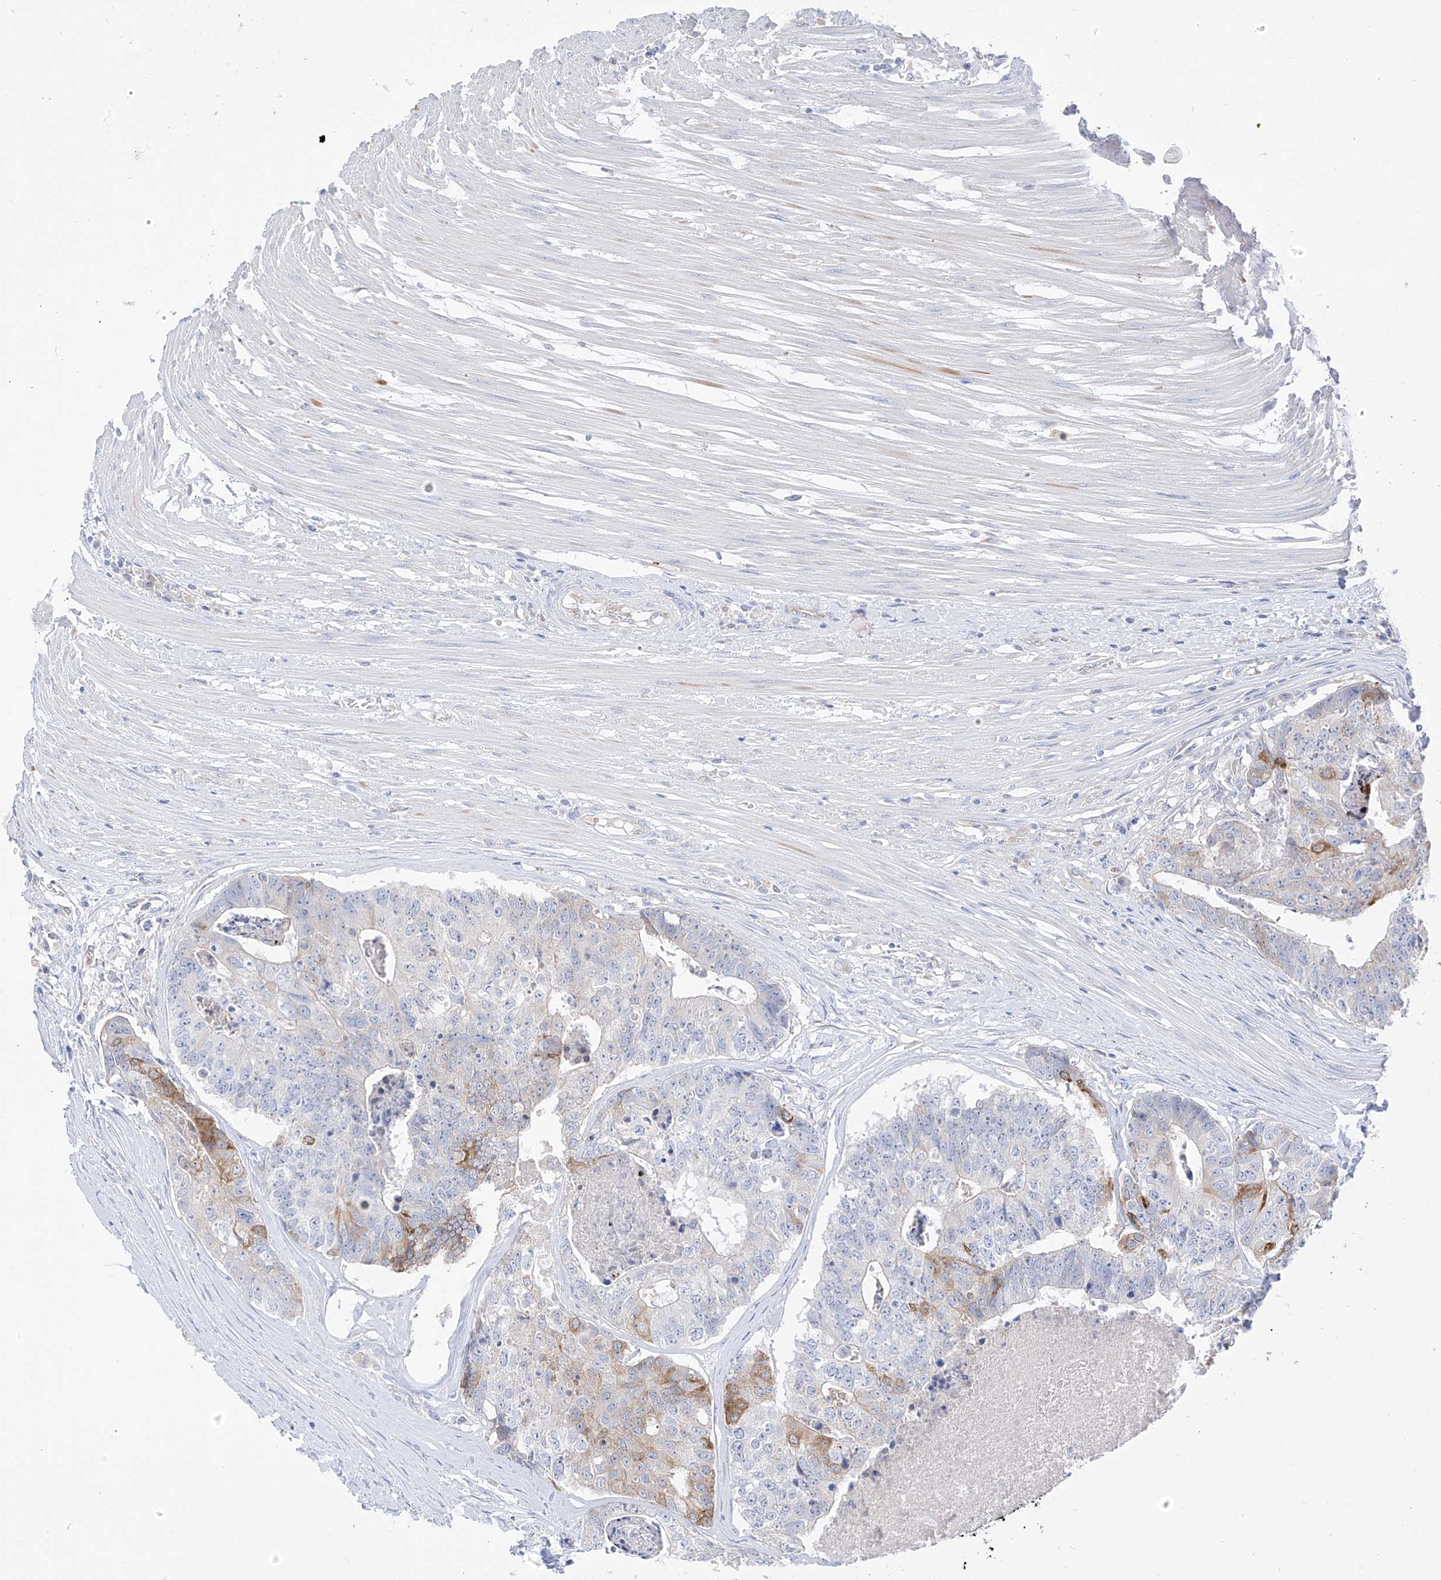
{"staining": {"intensity": "moderate", "quantity": "<25%", "location": "cytoplasmic/membranous"}, "tissue": "colorectal cancer", "cell_type": "Tumor cells", "image_type": "cancer", "snomed": [{"axis": "morphology", "description": "Adenocarcinoma, NOS"}, {"axis": "topography", "description": "Colon"}], "caption": "Colorectal cancer stained with DAB IHC shows low levels of moderate cytoplasmic/membranous staining in approximately <25% of tumor cells.", "gene": "RASA2", "patient": {"sex": "female", "age": 67}}